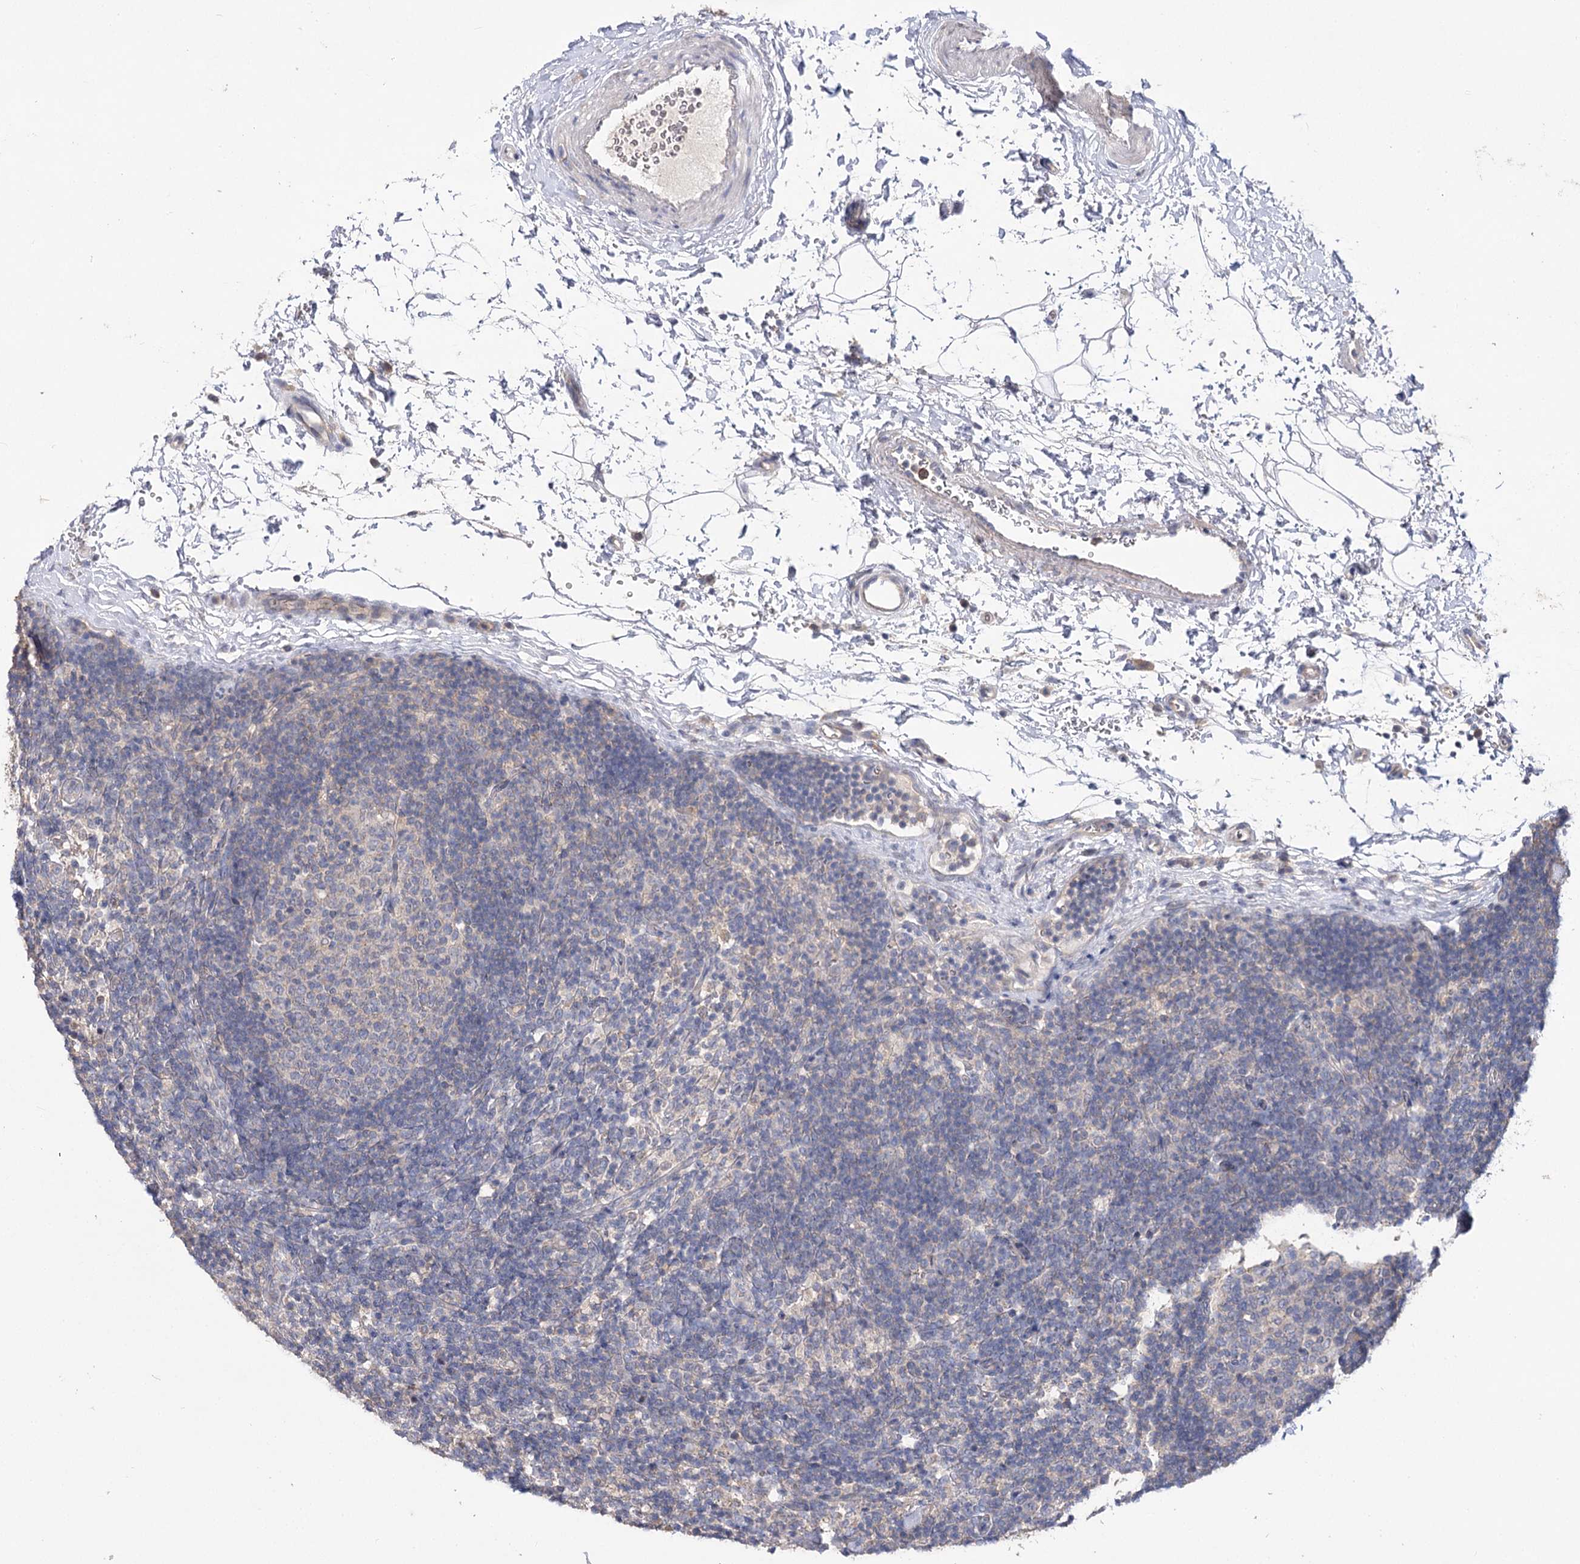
{"staining": {"intensity": "negative", "quantity": "none", "location": "none"}, "tissue": "lymph node", "cell_type": "Germinal center cells", "image_type": "normal", "snomed": [{"axis": "morphology", "description": "Normal tissue, NOS"}, {"axis": "topography", "description": "Lymph node"}], "caption": "IHC image of normal lymph node: lymph node stained with DAB (3,3'-diaminobenzidine) reveals no significant protein positivity in germinal center cells. (DAB immunohistochemistry (IHC), high magnification).", "gene": "AURKC", "patient": {"sex": "female", "age": 22}}